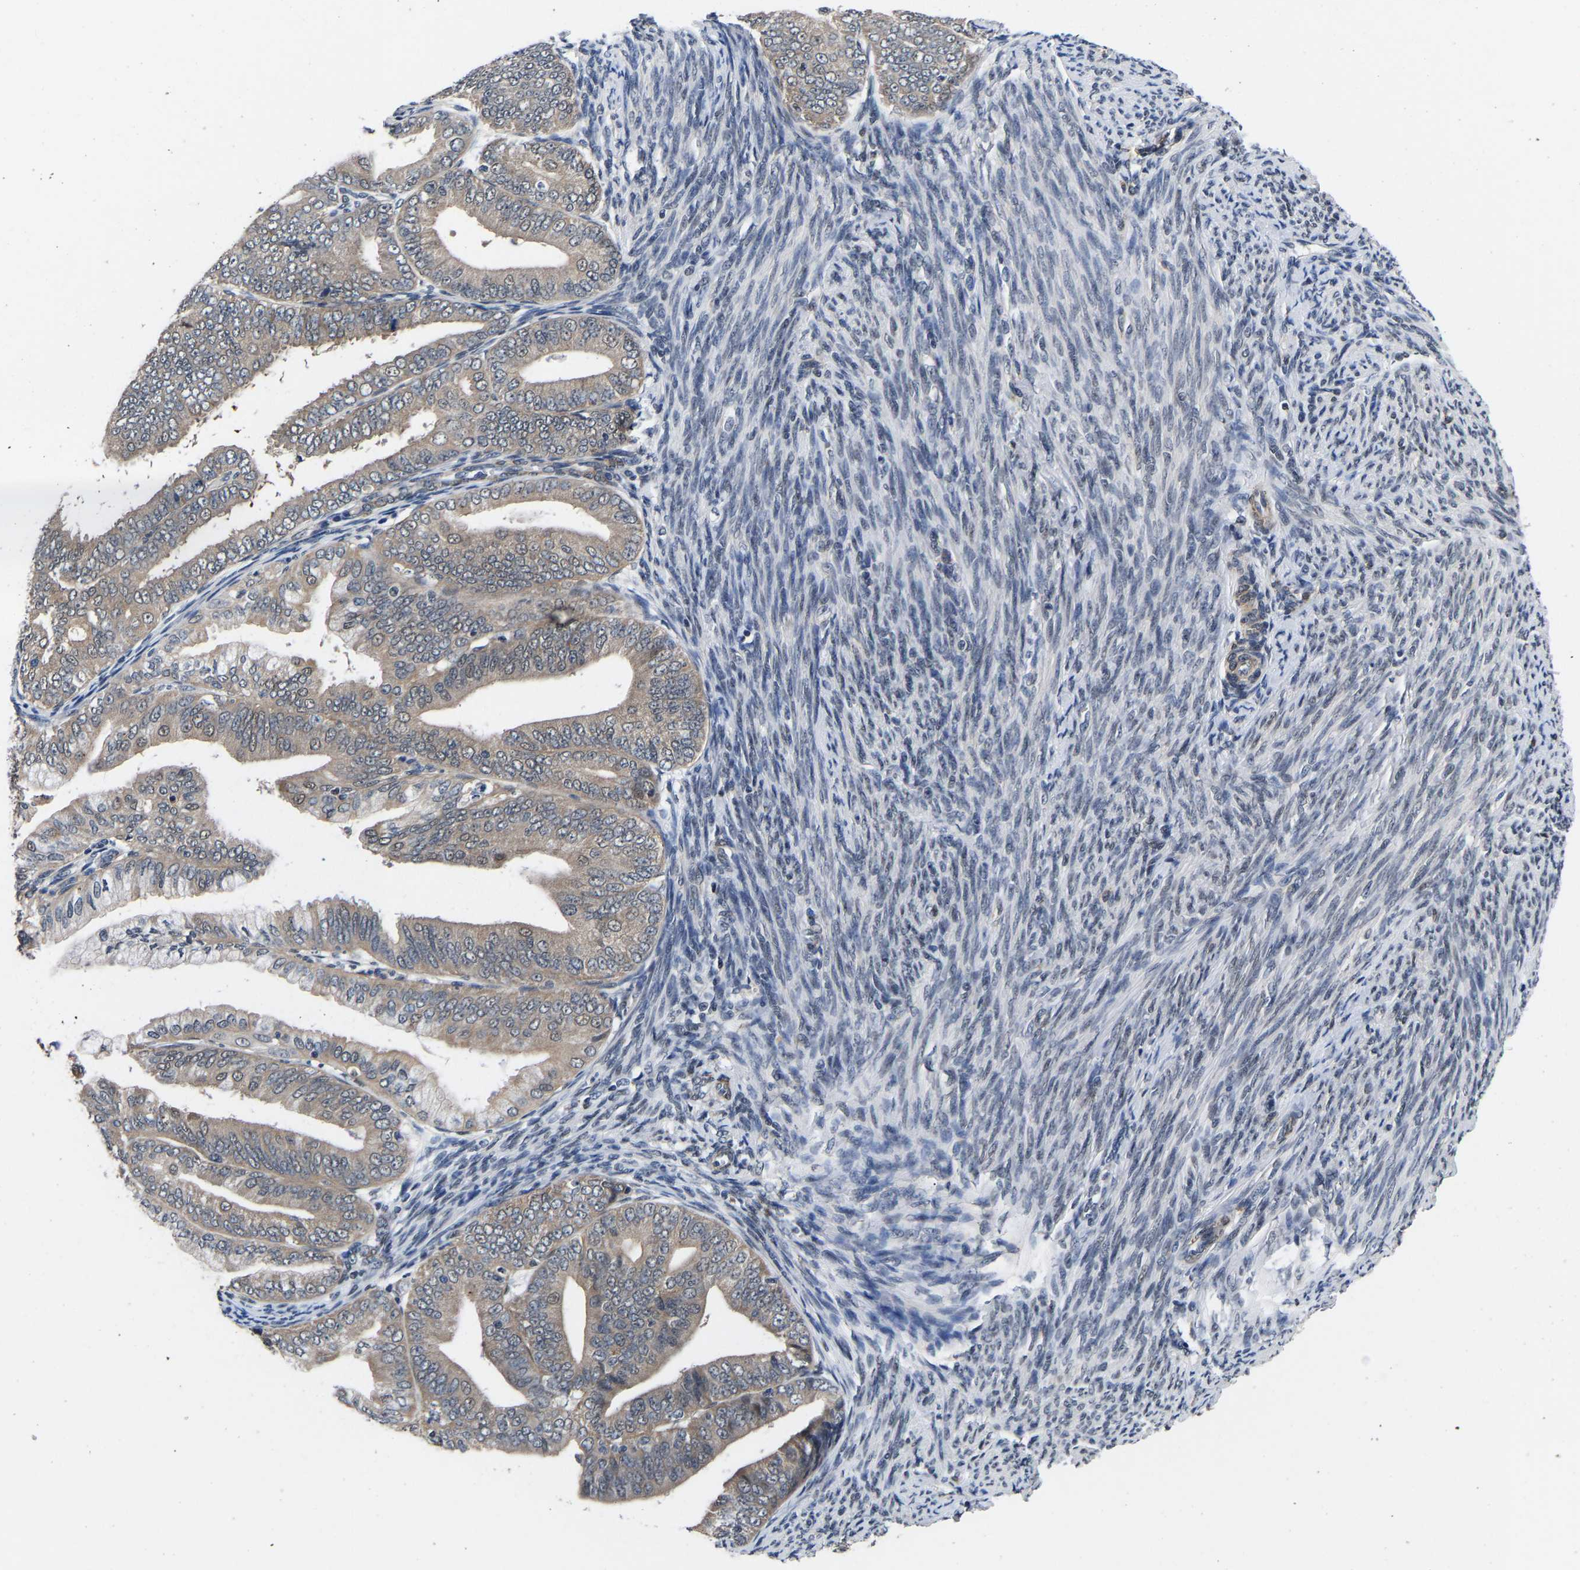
{"staining": {"intensity": "weak", "quantity": "25%-75%", "location": "cytoplasmic/membranous"}, "tissue": "endometrial cancer", "cell_type": "Tumor cells", "image_type": "cancer", "snomed": [{"axis": "morphology", "description": "Adenocarcinoma, NOS"}, {"axis": "topography", "description": "Endometrium"}], "caption": "Immunohistochemical staining of human endometrial cancer exhibits low levels of weak cytoplasmic/membranous protein staining in approximately 25%-75% of tumor cells. The staining is performed using DAB (3,3'-diaminobenzidine) brown chromogen to label protein expression. The nuclei are counter-stained blue using hematoxylin.", "gene": "METTL16", "patient": {"sex": "female", "age": 63}}